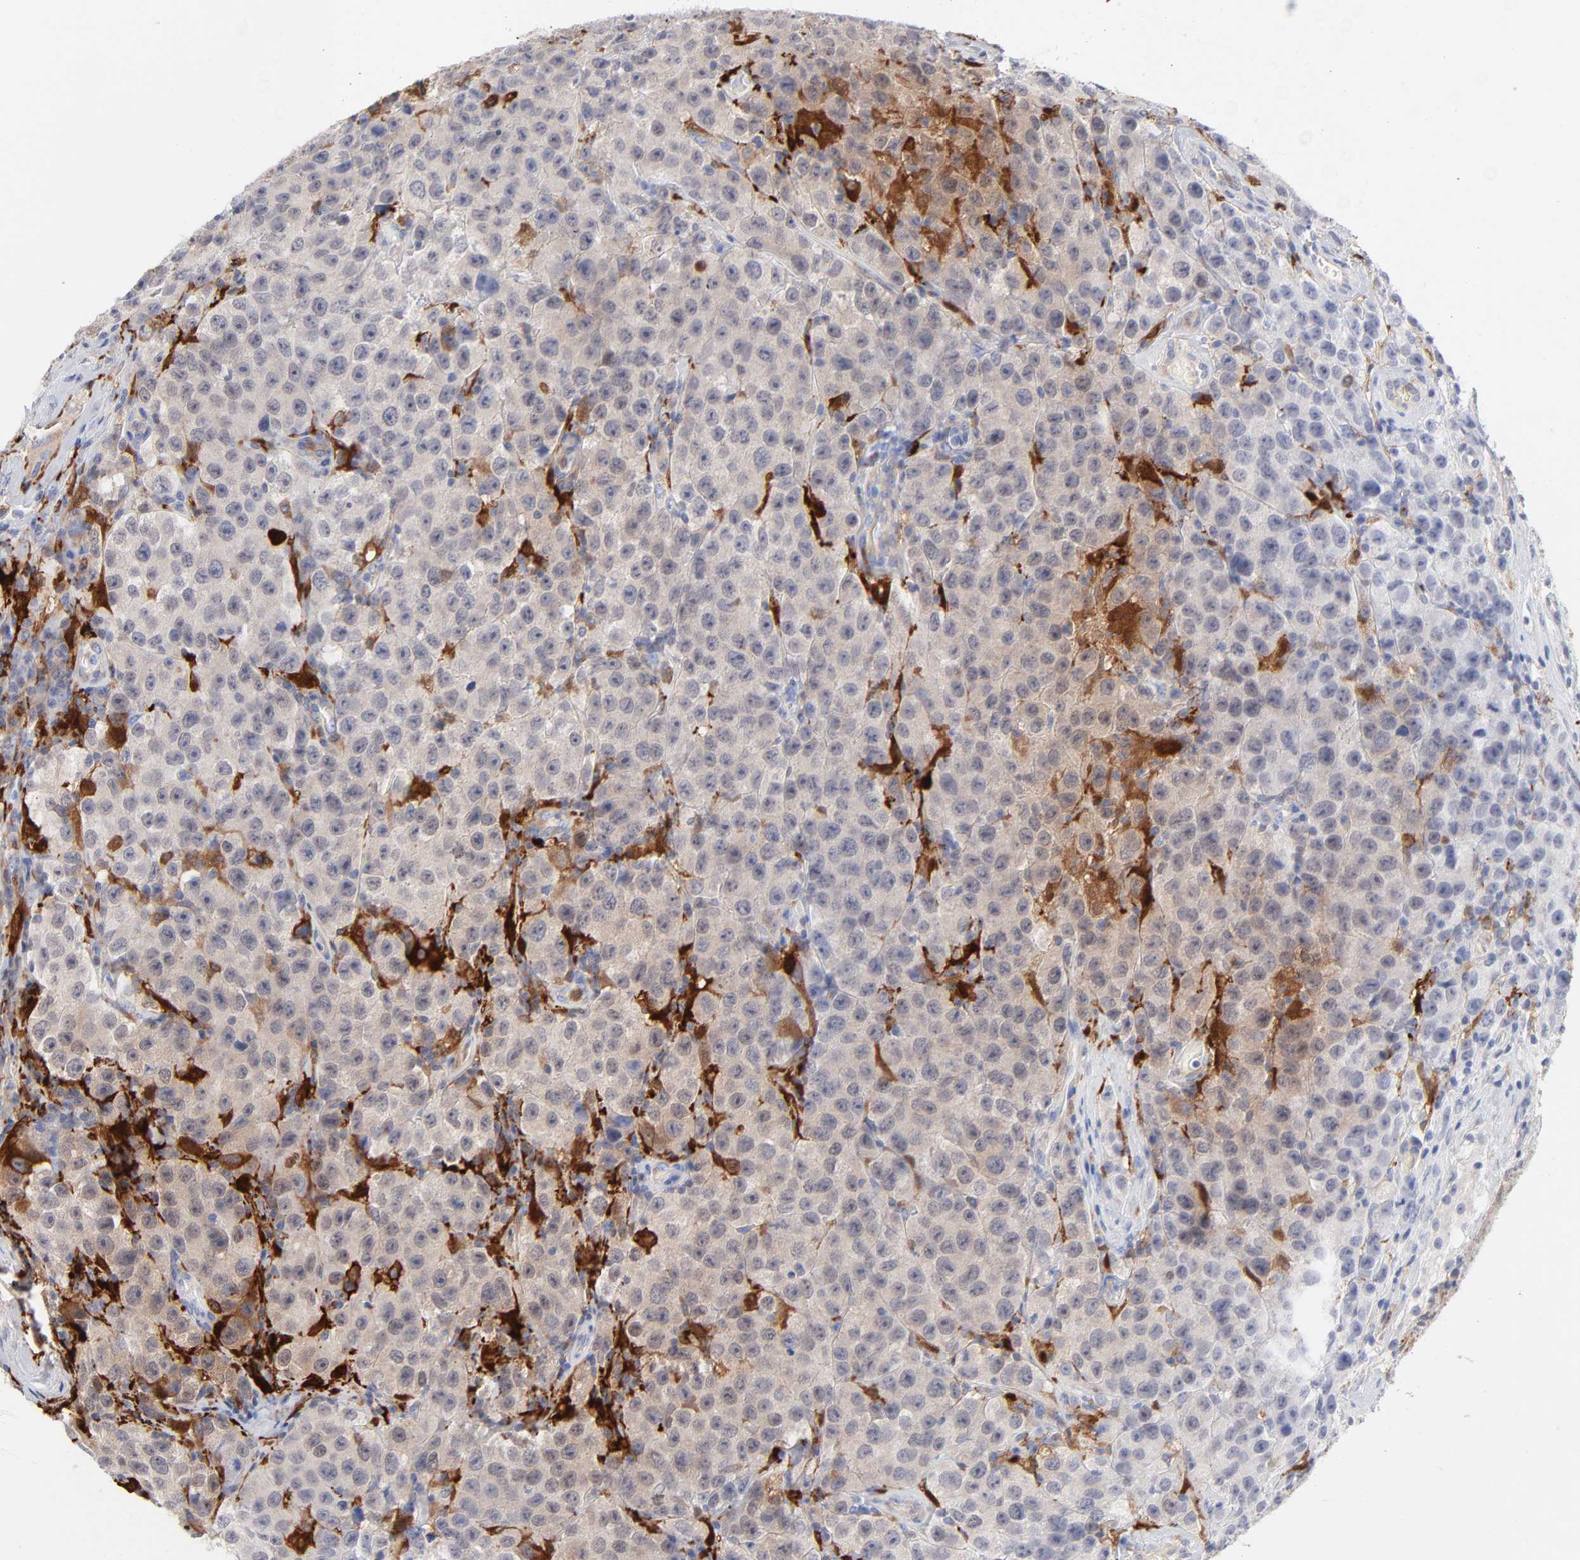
{"staining": {"intensity": "negative", "quantity": "none", "location": "none"}, "tissue": "testis cancer", "cell_type": "Tumor cells", "image_type": "cancer", "snomed": [{"axis": "morphology", "description": "Seminoma, NOS"}, {"axis": "topography", "description": "Testis"}], "caption": "There is no significant positivity in tumor cells of testis cancer (seminoma). The staining was performed using DAB (3,3'-diaminobenzidine) to visualize the protein expression in brown, while the nuclei were stained in blue with hematoxylin (Magnification: 20x).", "gene": "IFIT2", "patient": {"sex": "male", "age": 52}}